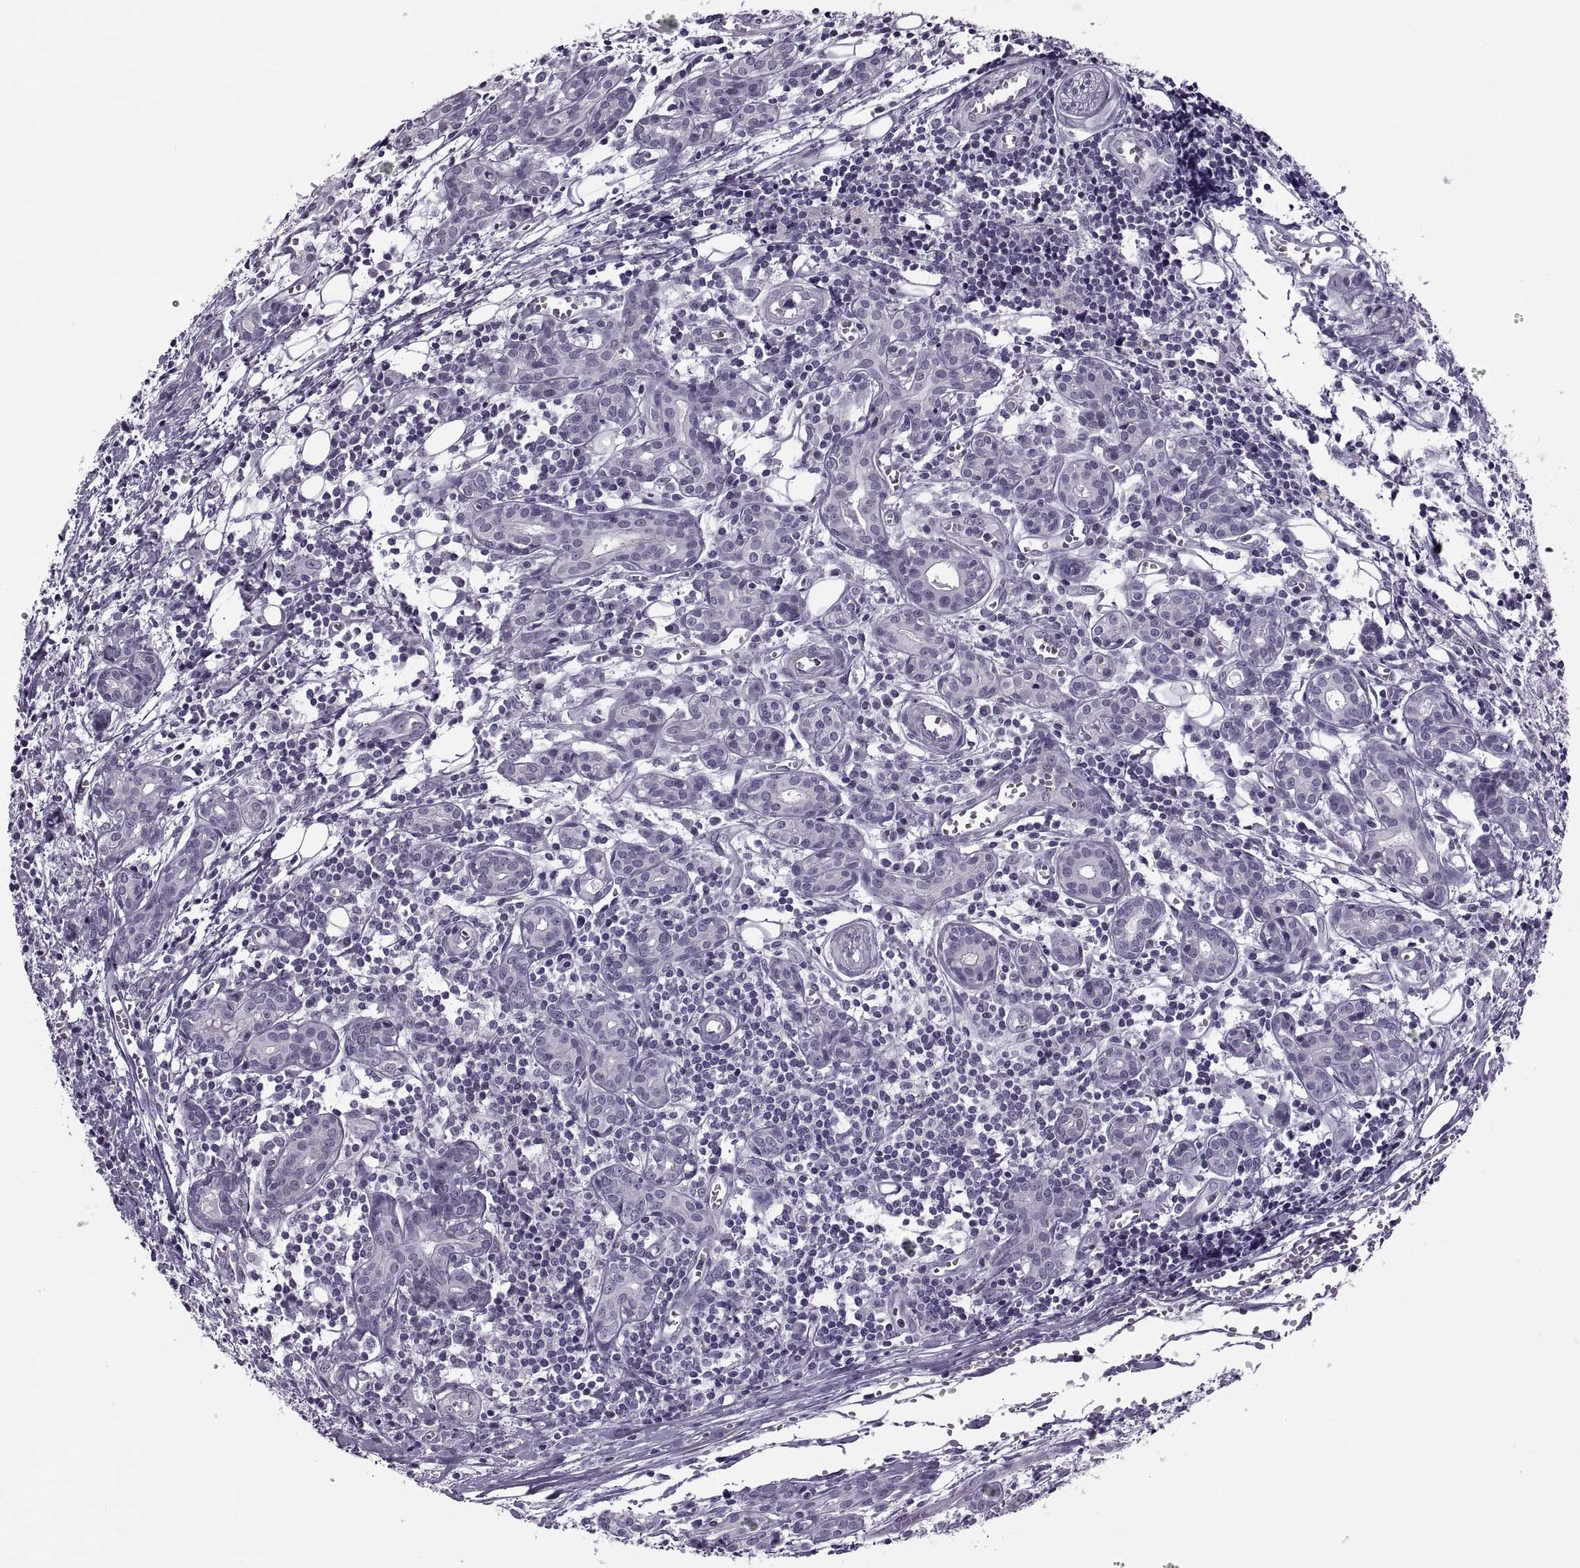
{"staining": {"intensity": "negative", "quantity": "none", "location": "none"}, "tissue": "head and neck cancer", "cell_type": "Tumor cells", "image_type": "cancer", "snomed": [{"axis": "morphology", "description": "Adenocarcinoma, NOS"}, {"axis": "topography", "description": "Head-Neck"}], "caption": "The image reveals no significant staining in tumor cells of adenocarcinoma (head and neck).", "gene": "SYNGR4", "patient": {"sex": "male", "age": 76}}